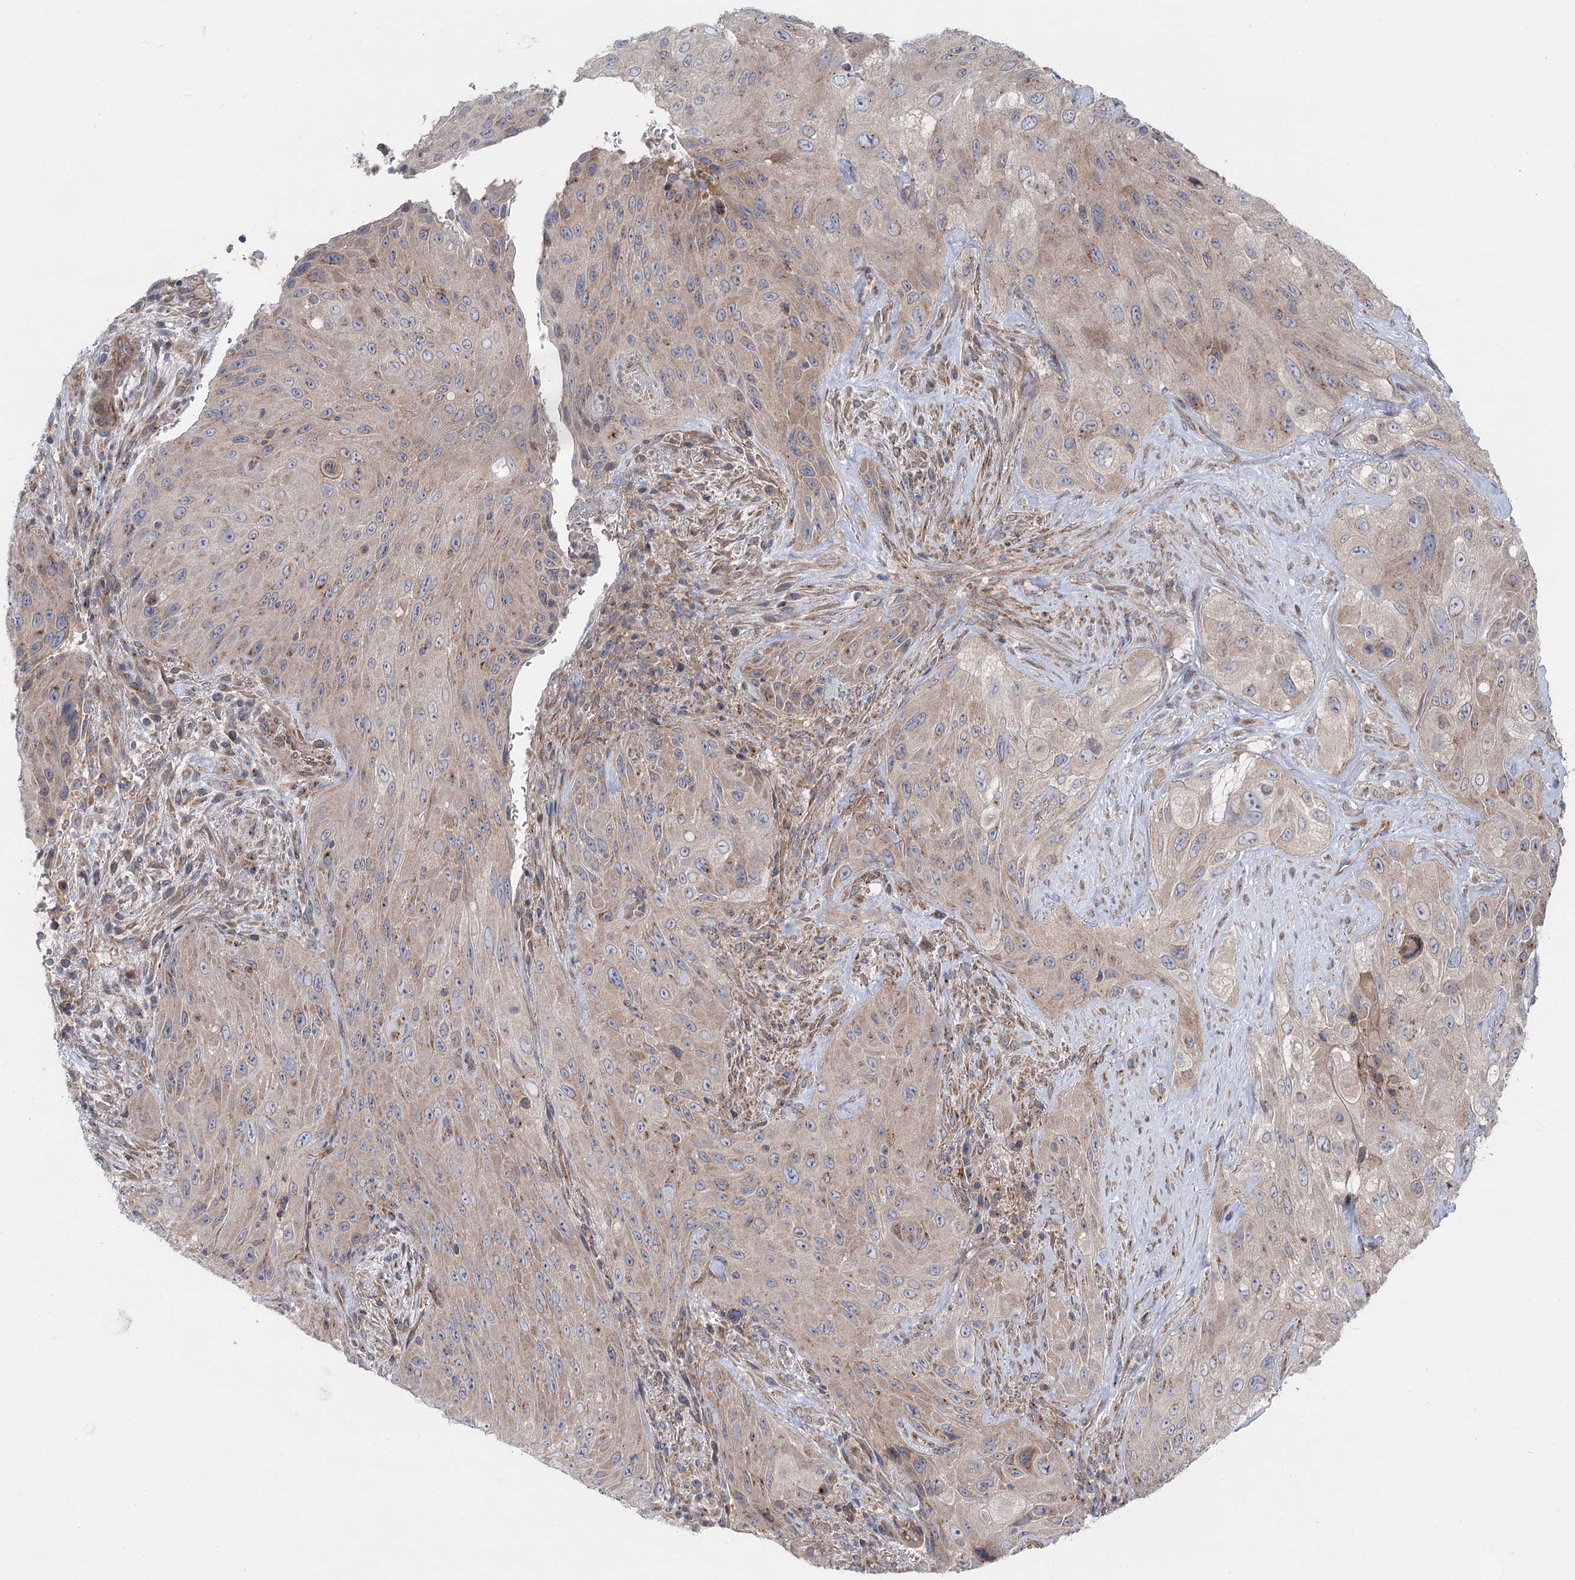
{"staining": {"intensity": "weak", "quantity": ">75%", "location": "cytoplasmic/membranous"}, "tissue": "cervical cancer", "cell_type": "Tumor cells", "image_type": "cancer", "snomed": [{"axis": "morphology", "description": "Squamous cell carcinoma, NOS"}, {"axis": "topography", "description": "Cervix"}], "caption": "Human cervical squamous cell carcinoma stained for a protein (brown) demonstrates weak cytoplasmic/membranous positive staining in approximately >75% of tumor cells.", "gene": "SCN11A", "patient": {"sex": "female", "age": 42}}